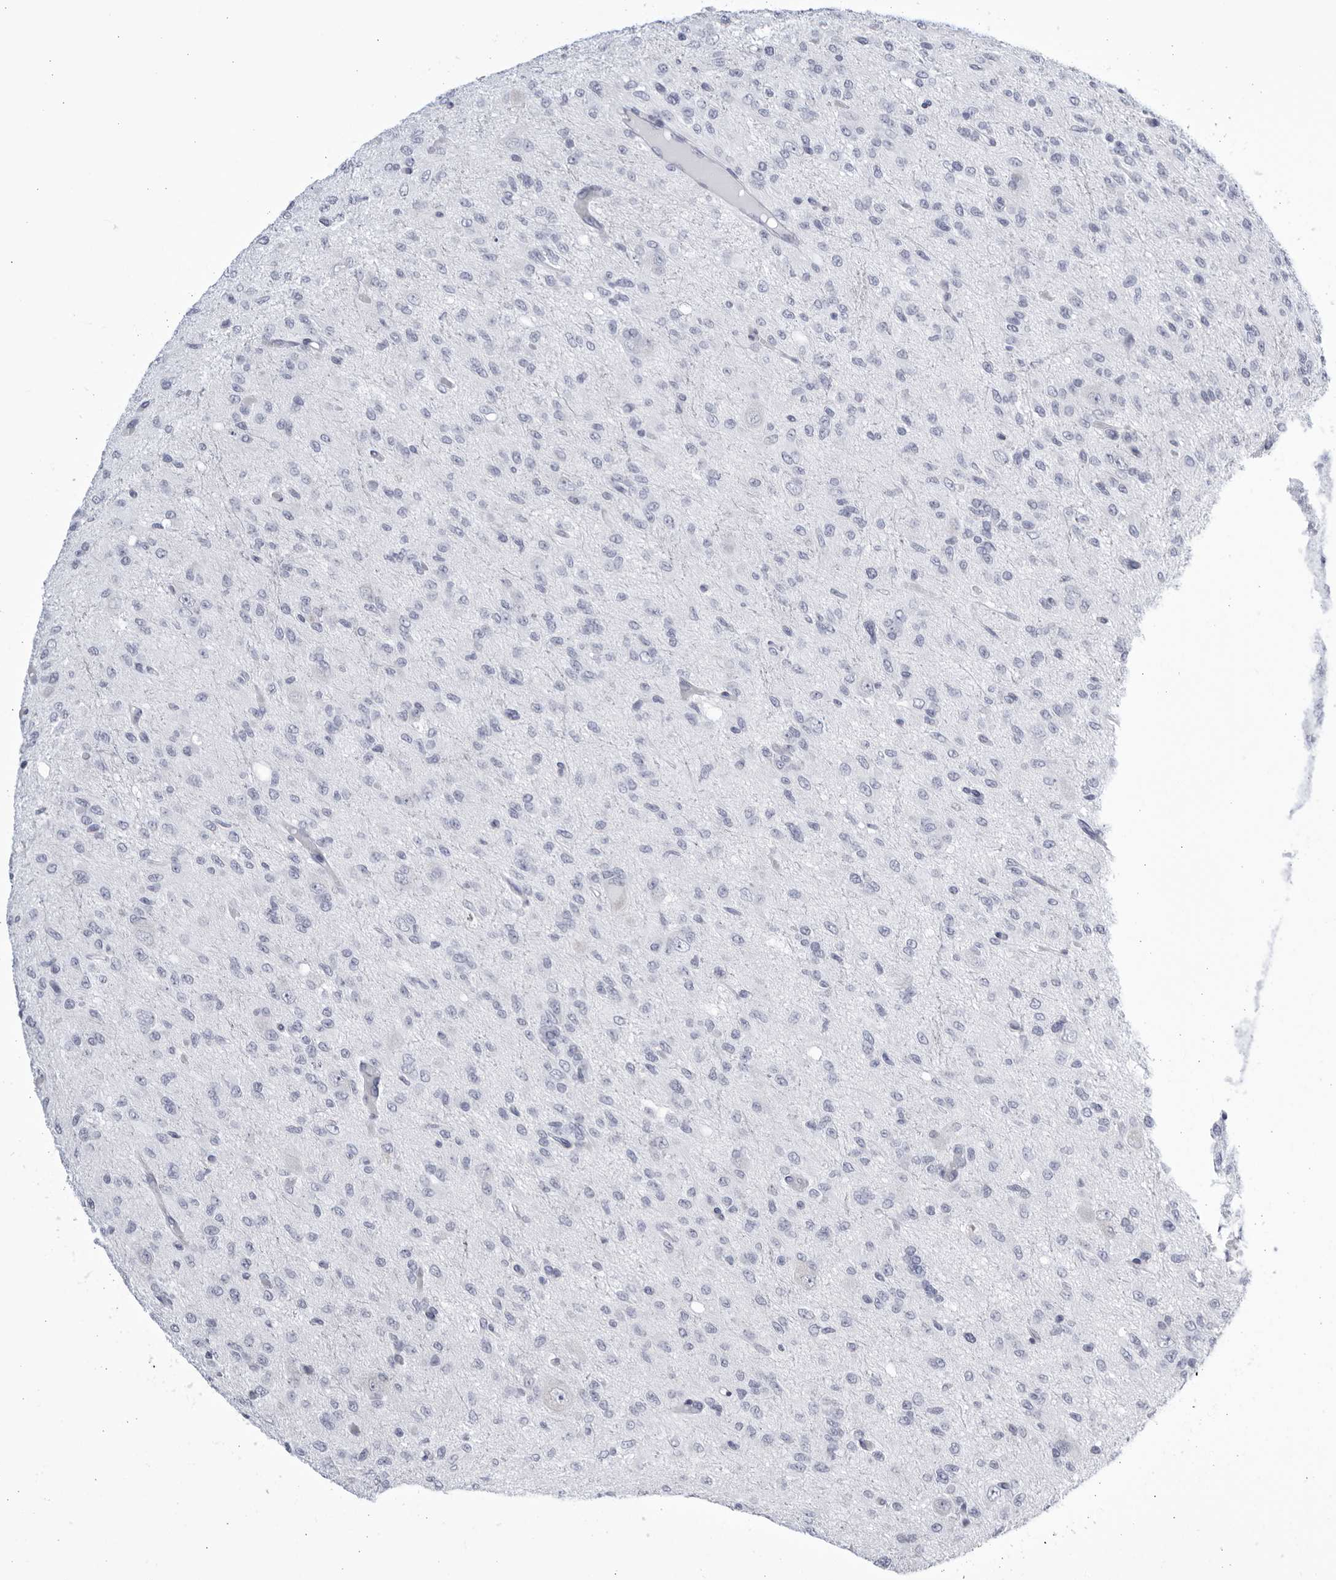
{"staining": {"intensity": "negative", "quantity": "none", "location": "none"}, "tissue": "glioma", "cell_type": "Tumor cells", "image_type": "cancer", "snomed": [{"axis": "morphology", "description": "Glioma, malignant, High grade"}, {"axis": "topography", "description": "Brain"}], "caption": "This is an immunohistochemistry micrograph of malignant high-grade glioma. There is no expression in tumor cells.", "gene": "CCDC181", "patient": {"sex": "female", "age": 59}}